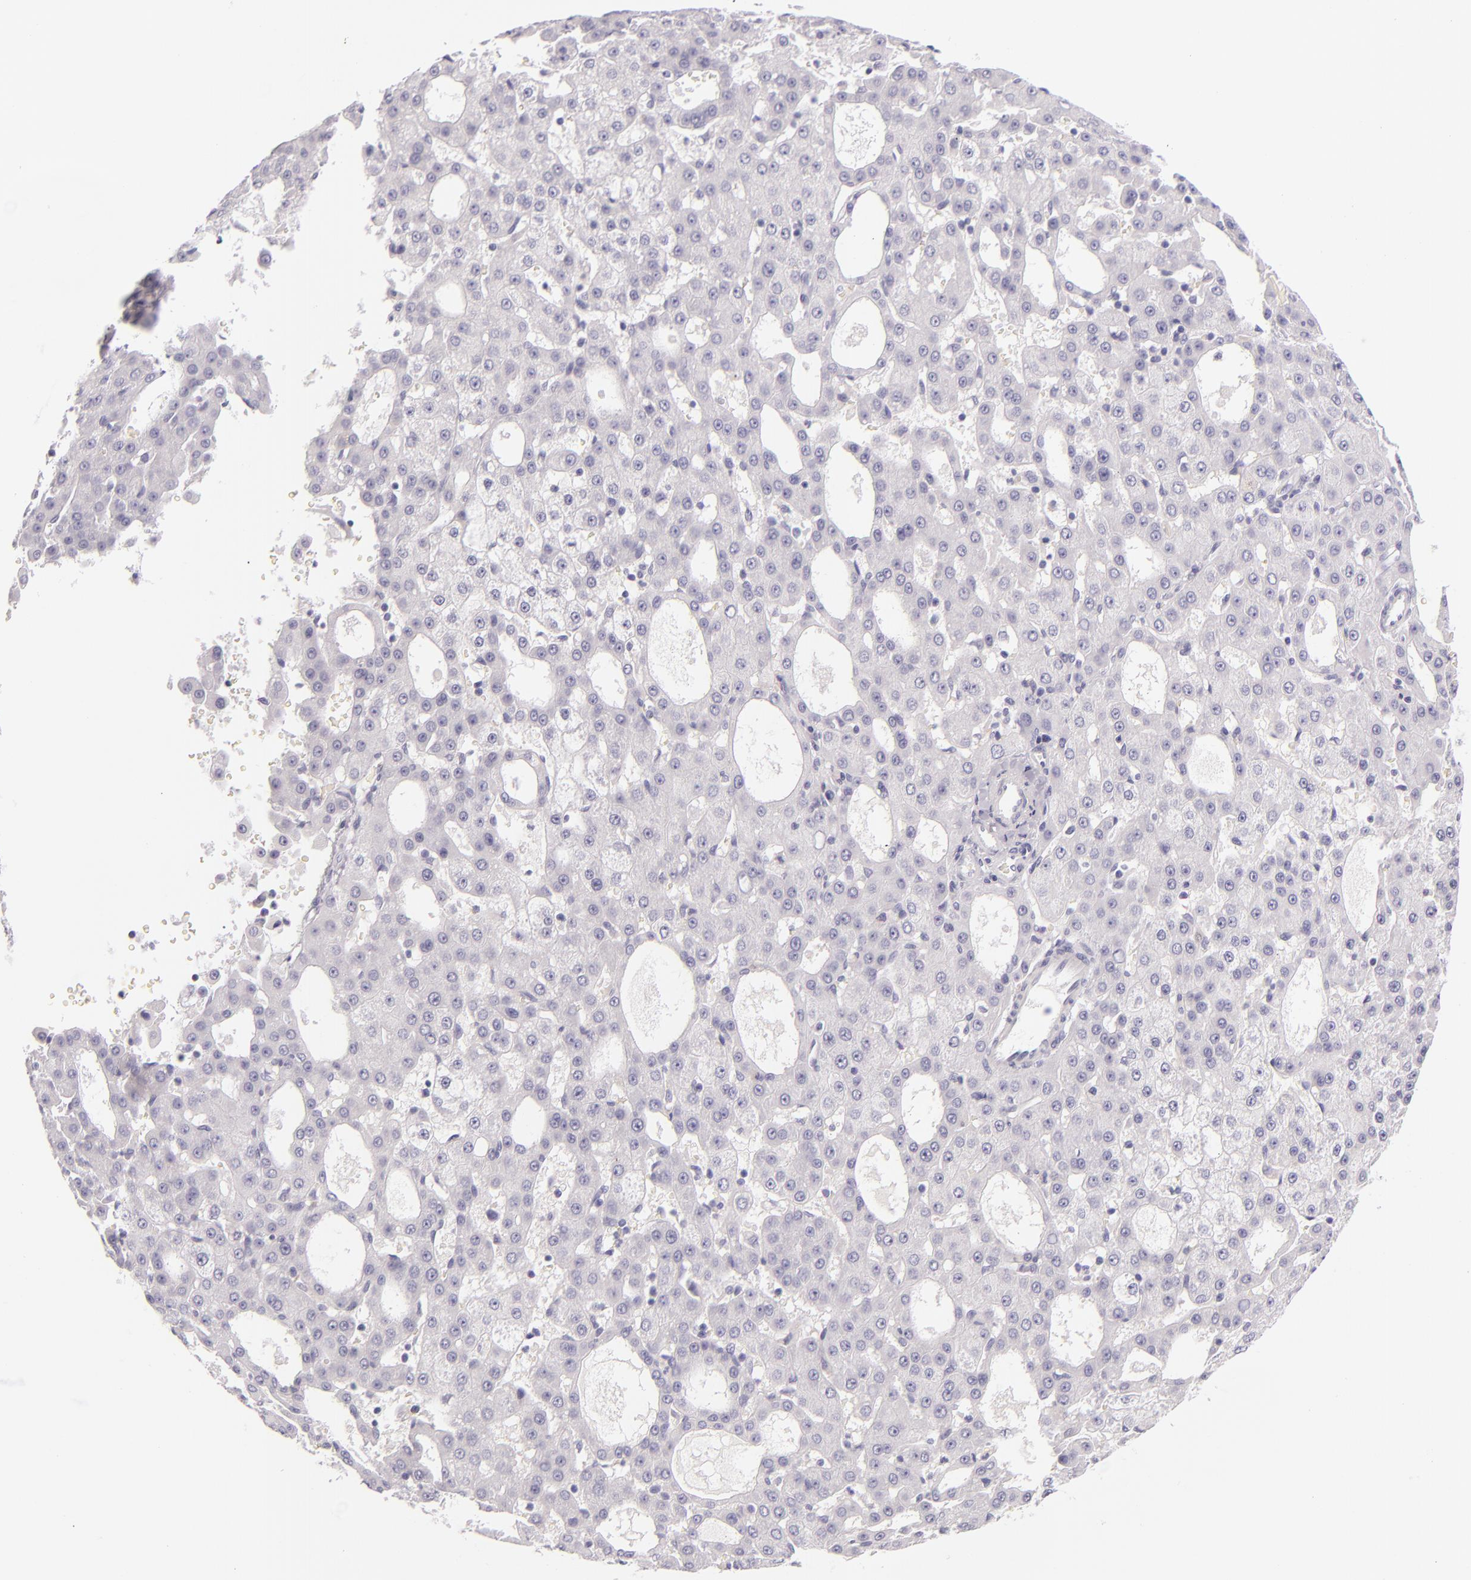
{"staining": {"intensity": "negative", "quantity": "none", "location": "none"}, "tissue": "liver cancer", "cell_type": "Tumor cells", "image_type": "cancer", "snomed": [{"axis": "morphology", "description": "Carcinoma, Hepatocellular, NOS"}, {"axis": "topography", "description": "Liver"}], "caption": "This photomicrograph is of liver hepatocellular carcinoma stained with IHC to label a protein in brown with the nuclei are counter-stained blue. There is no positivity in tumor cells. The staining is performed using DAB brown chromogen with nuclei counter-stained in using hematoxylin.", "gene": "INA", "patient": {"sex": "male", "age": 47}}